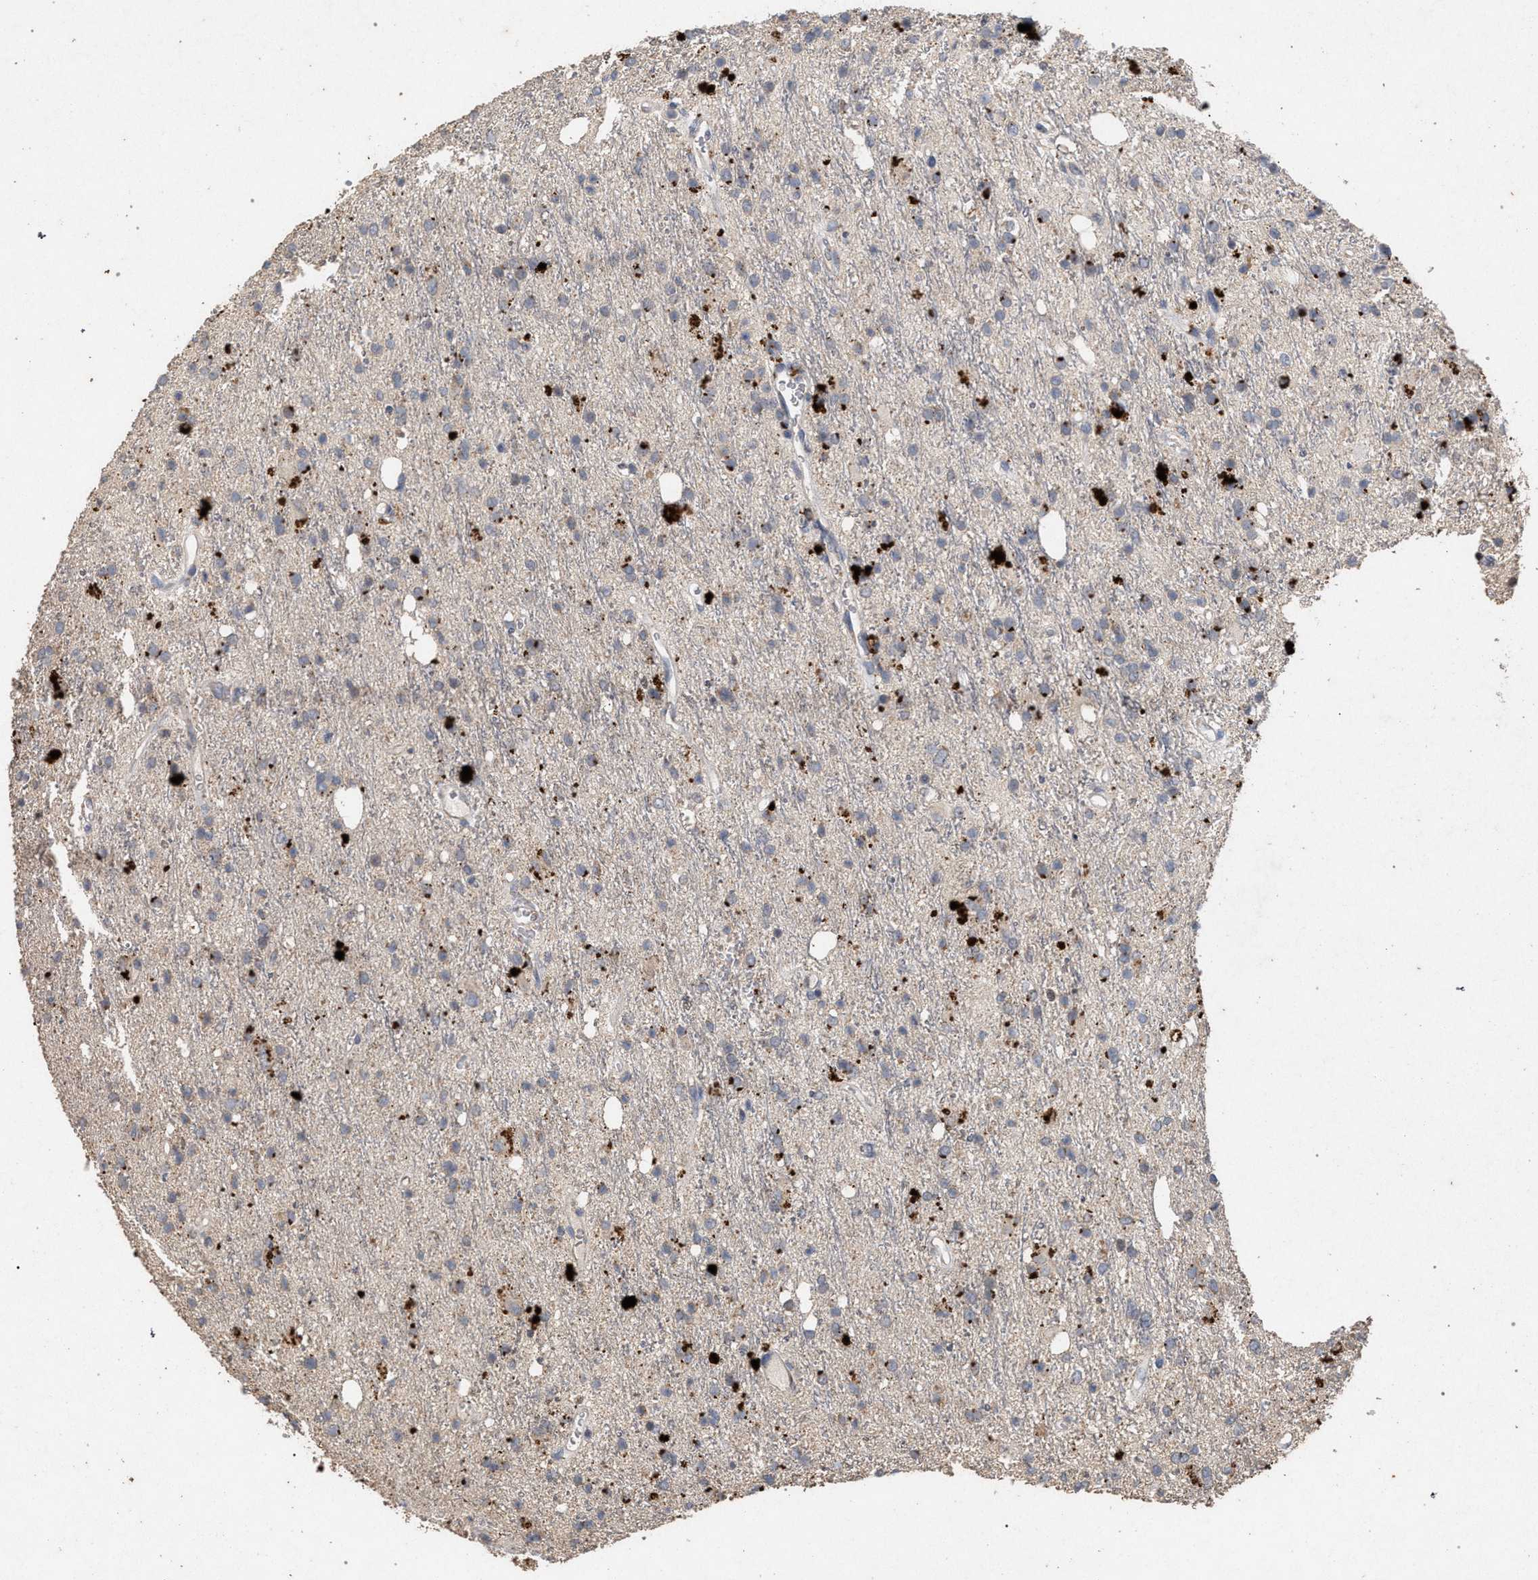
{"staining": {"intensity": "negative", "quantity": "none", "location": "none"}, "tissue": "glioma", "cell_type": "Tumor cells", "image_type": "cancer", "snomed": [{"axis": "morphology", "description": "Glioma, malignant, High grade"}, {"axis": "topography", "description": "Brain"}], "caption": "The micrograph displays no staining of tumor cells in glioma.", "gene": "PKD2L1", "patient": {"sex": "male", "age": 47}}